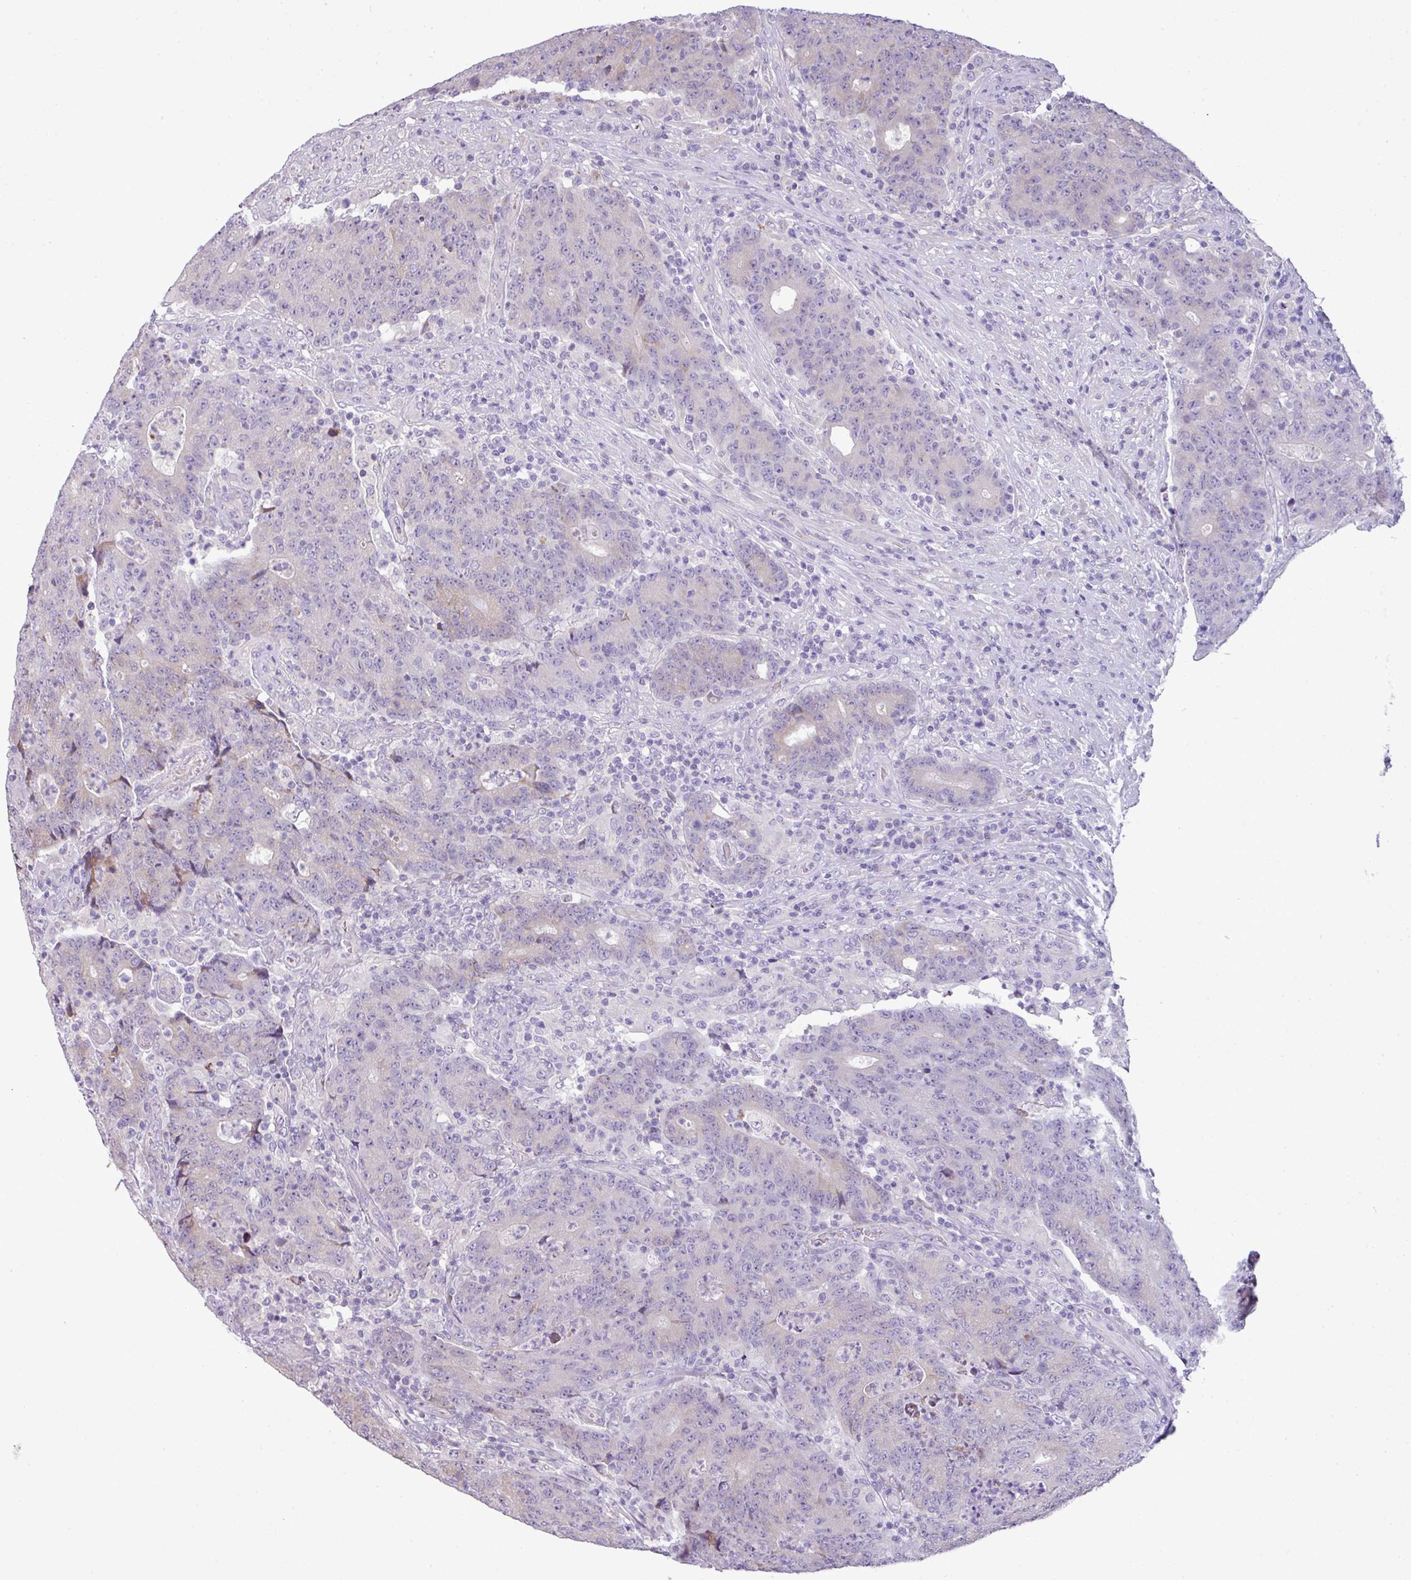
{"staining": {"intensity": "moderate", "quantity": "<25%", "location": "cytoplasmic/membranous"}, "tissue": "colorectal cancer", "cell_type": "Tumor cells", "image_type": "cancer", "snomed": [{"axis": "morphology", "description": "Adenocarcinoma, NOS"}, {"axis": "topography", "description": "Colon"}], "caption": "This photomicrograph displays immunohistochemistry staining of human colorectal adenocarcinoma, with low moderate cytoplasmic/membranous staining in about <25% of tumor cells.", "gene": "PIK3R5", "patient": {"sex": "female", "age": 75}}